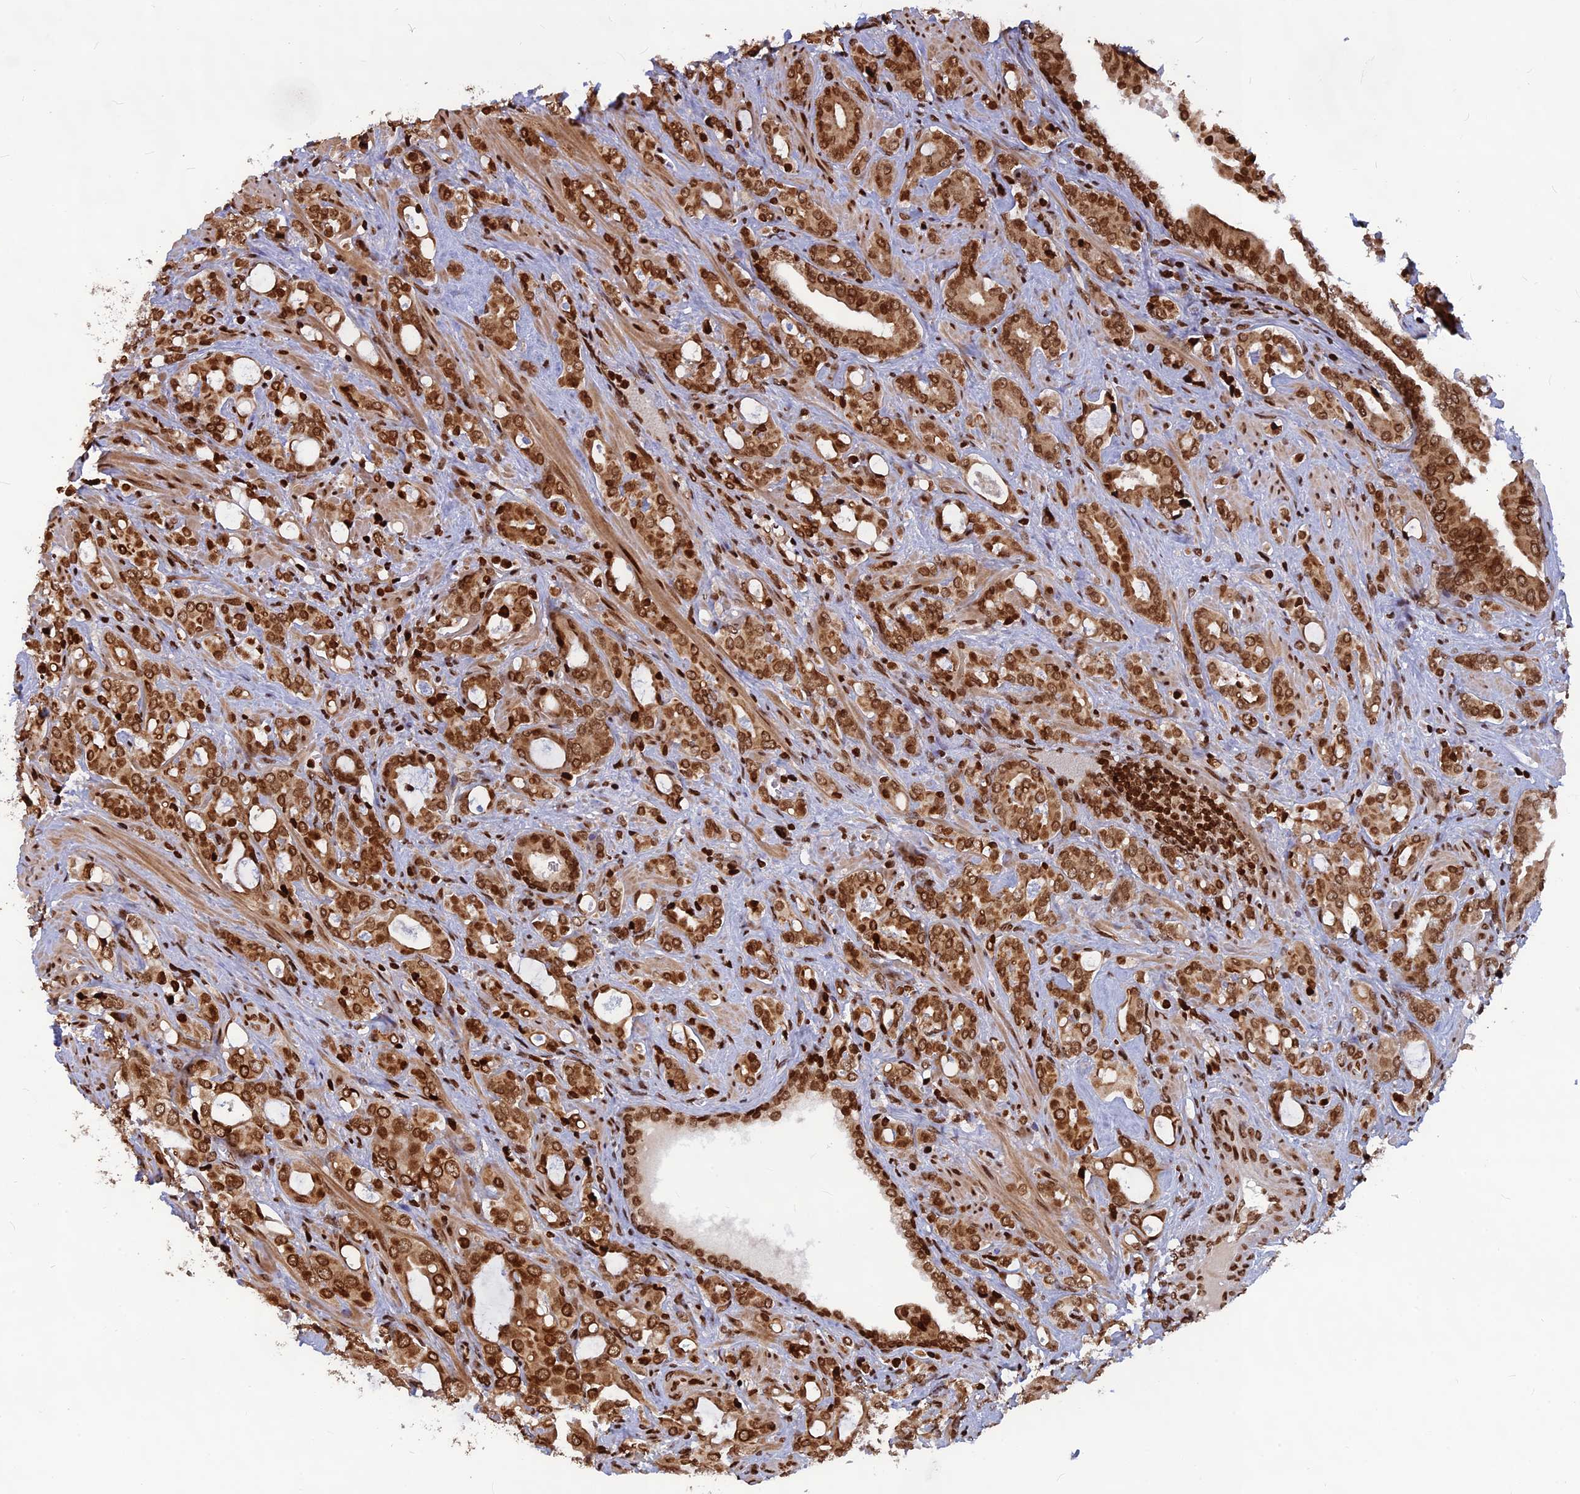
{"staining": {"intensity": "strong", "quantity": ">75%", "location": "nuclear"}, "tissue": "prostate cancer", "cell_type": "Tumor cells", "image_type": "cancer", "snomed": [{"axis": "morphology", "description": "Adenocarcinoma, High grade"}, {"axis": "topography", "description": "Prostate"}], "caption": "Immunohistochemical staining of adenocarcinoma (high-grade) (prostate) exhibits strong nuclear protein staining in approximately >75% of tumor cells. Nuclei are stained in blue.", "gene": "TET2", "patient": {"sex": "male", "age": 72}}